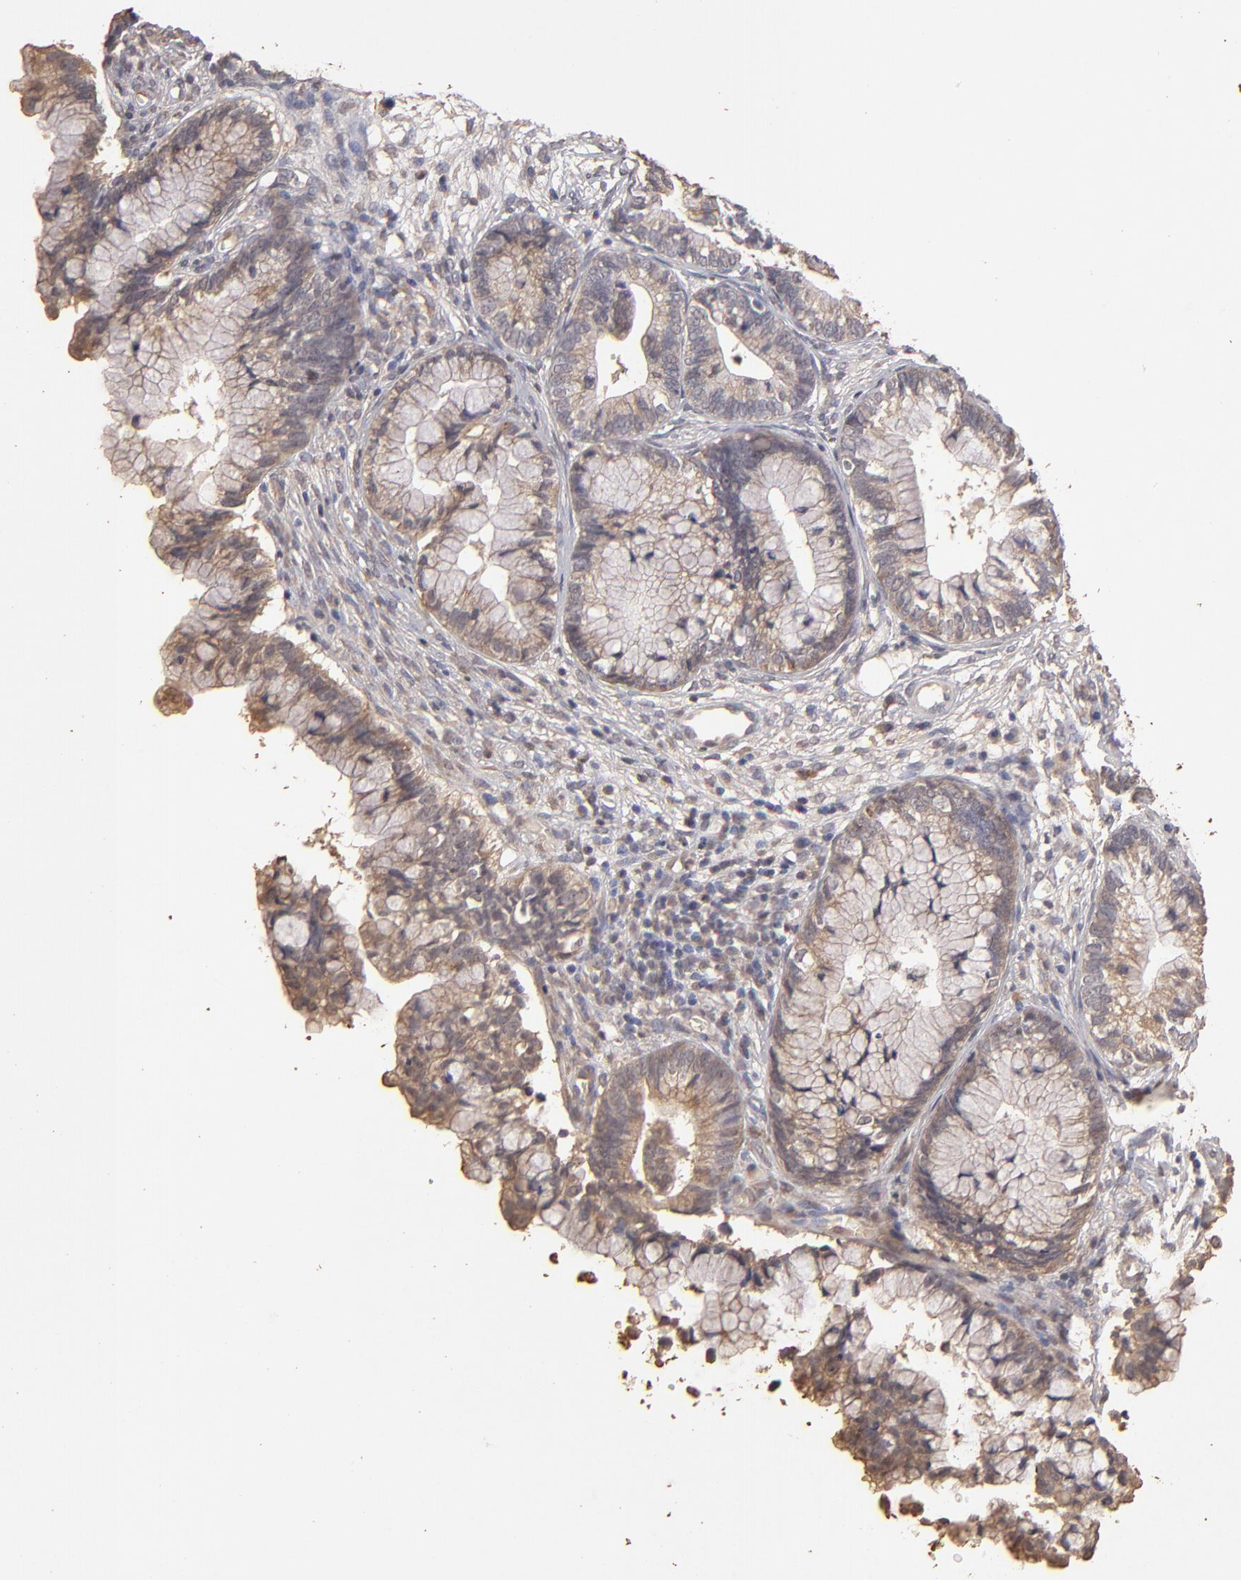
{"staining": {"intensity": "weak", "quantity": "25%-75%", "location": "cytoplasmic/membranous"}, "tissue": "cervical cancer", "cell_type": "Tumor cells", "image_type": "cancer", "snomed": [{"axis": "morphology", "description": "Adenocarcinoma, NOS"}, {"axis": "topography", "description": "Cervix"}], "caption": "IHC (DAB (3,3'-diaminobenzidine)) staining of cervical cancer displays weak cytoplasmic/membranous protein staining in about 25%-75% of tumor cells. The staining is performed using DAB (3,3'-diaminobenzidine) brown chromogen to label protein expression. The nuclei are counter-stained blue using hematoxylin.", "gene": "OPHN1", "patient": {"sex": "female", "age": 44}}